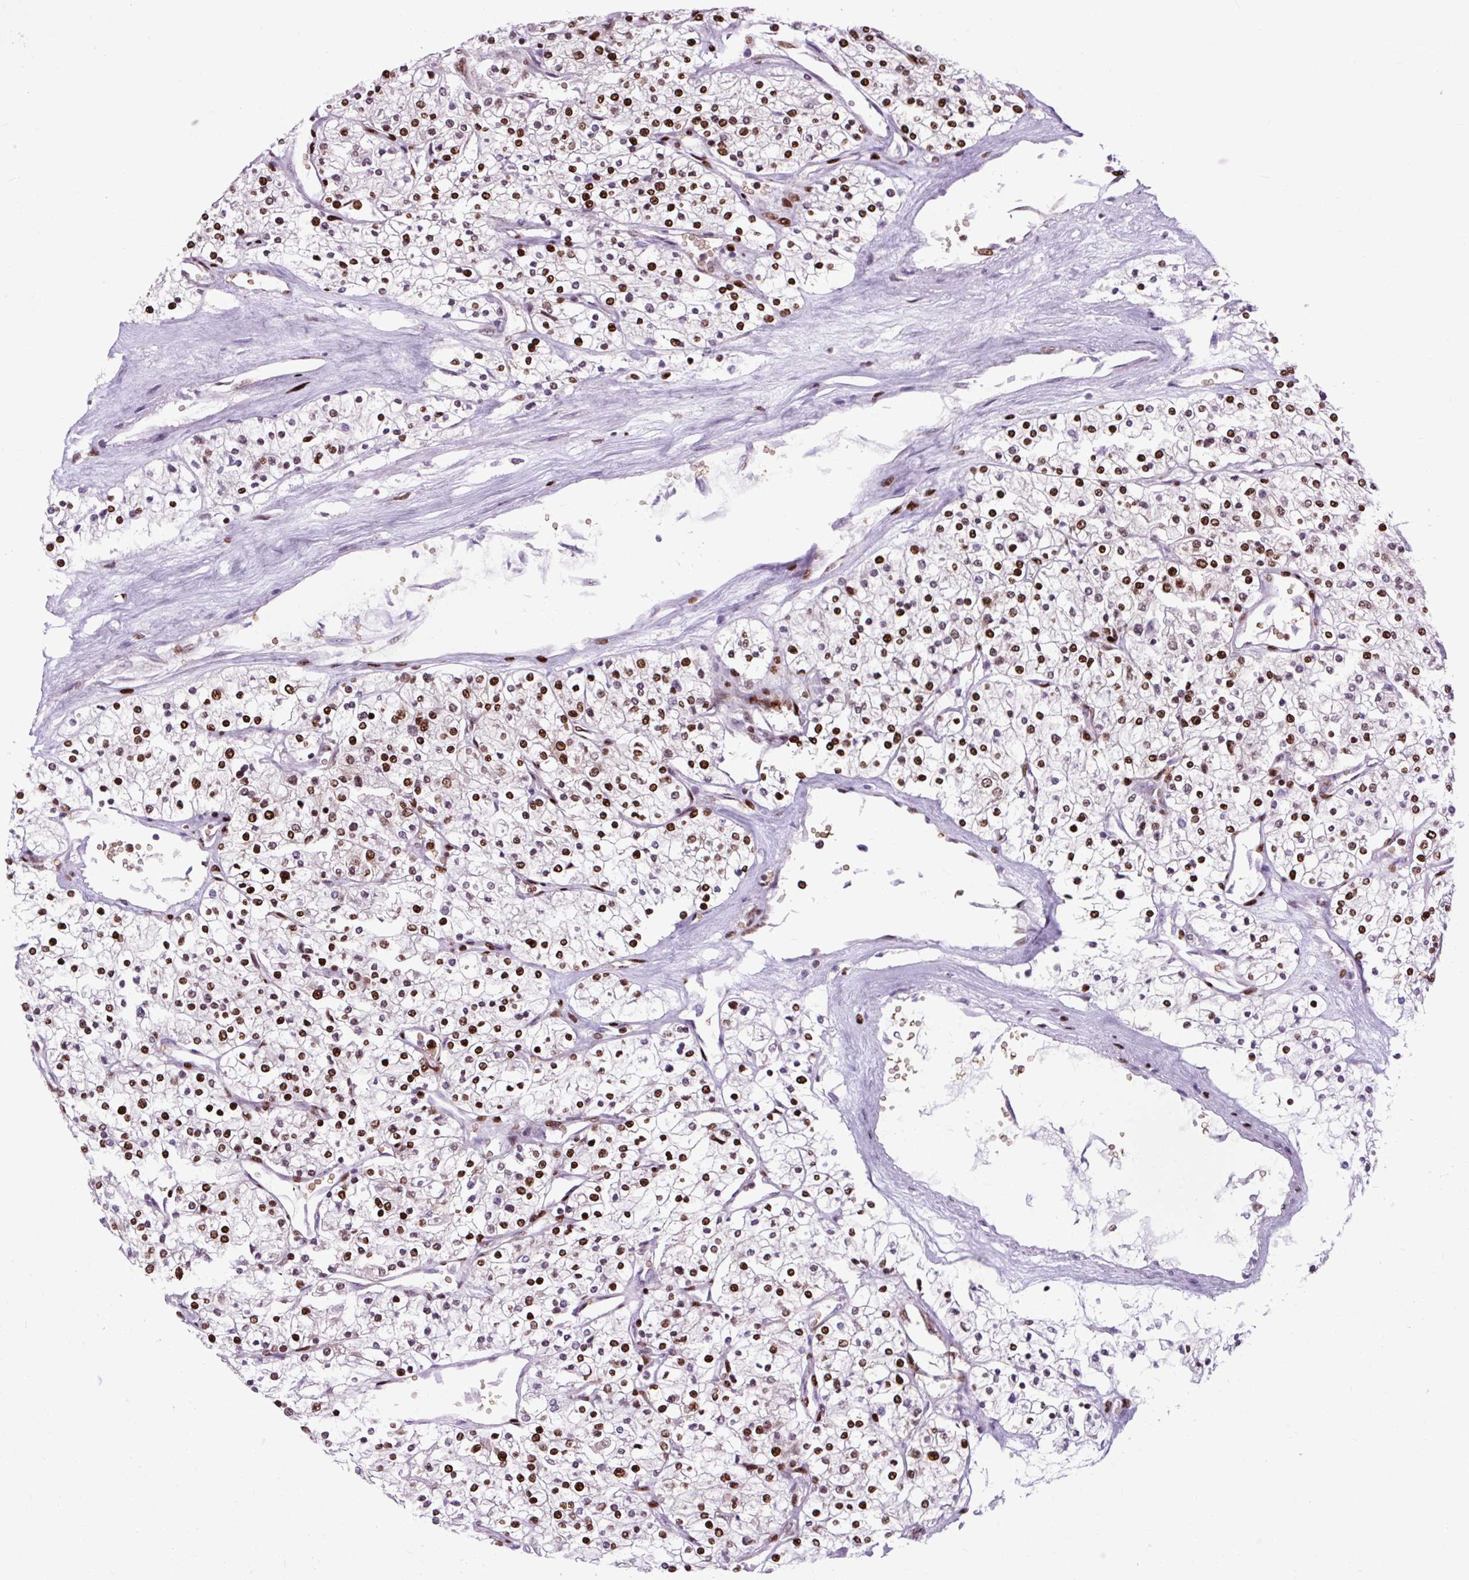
{"staining": {"intensity": "strong", "quantity": ">75%", "location": "nuclear"}, "tissue": "renal cancer", "cell_type": "Tumor cells", "image_type": "cancer", "snomed": [{"axis": "morphology", "description": "Adenocarcinoma, NOS"}, {"axis": "topography", "description": "Kidney"}], "caption": "The immunohistochemical stain labels strong nuclear staining in tumor cells of adenocarcinoma (renal) tissue.", "gene": "FUS", "patient": {"sex": "male", "age": 80}}